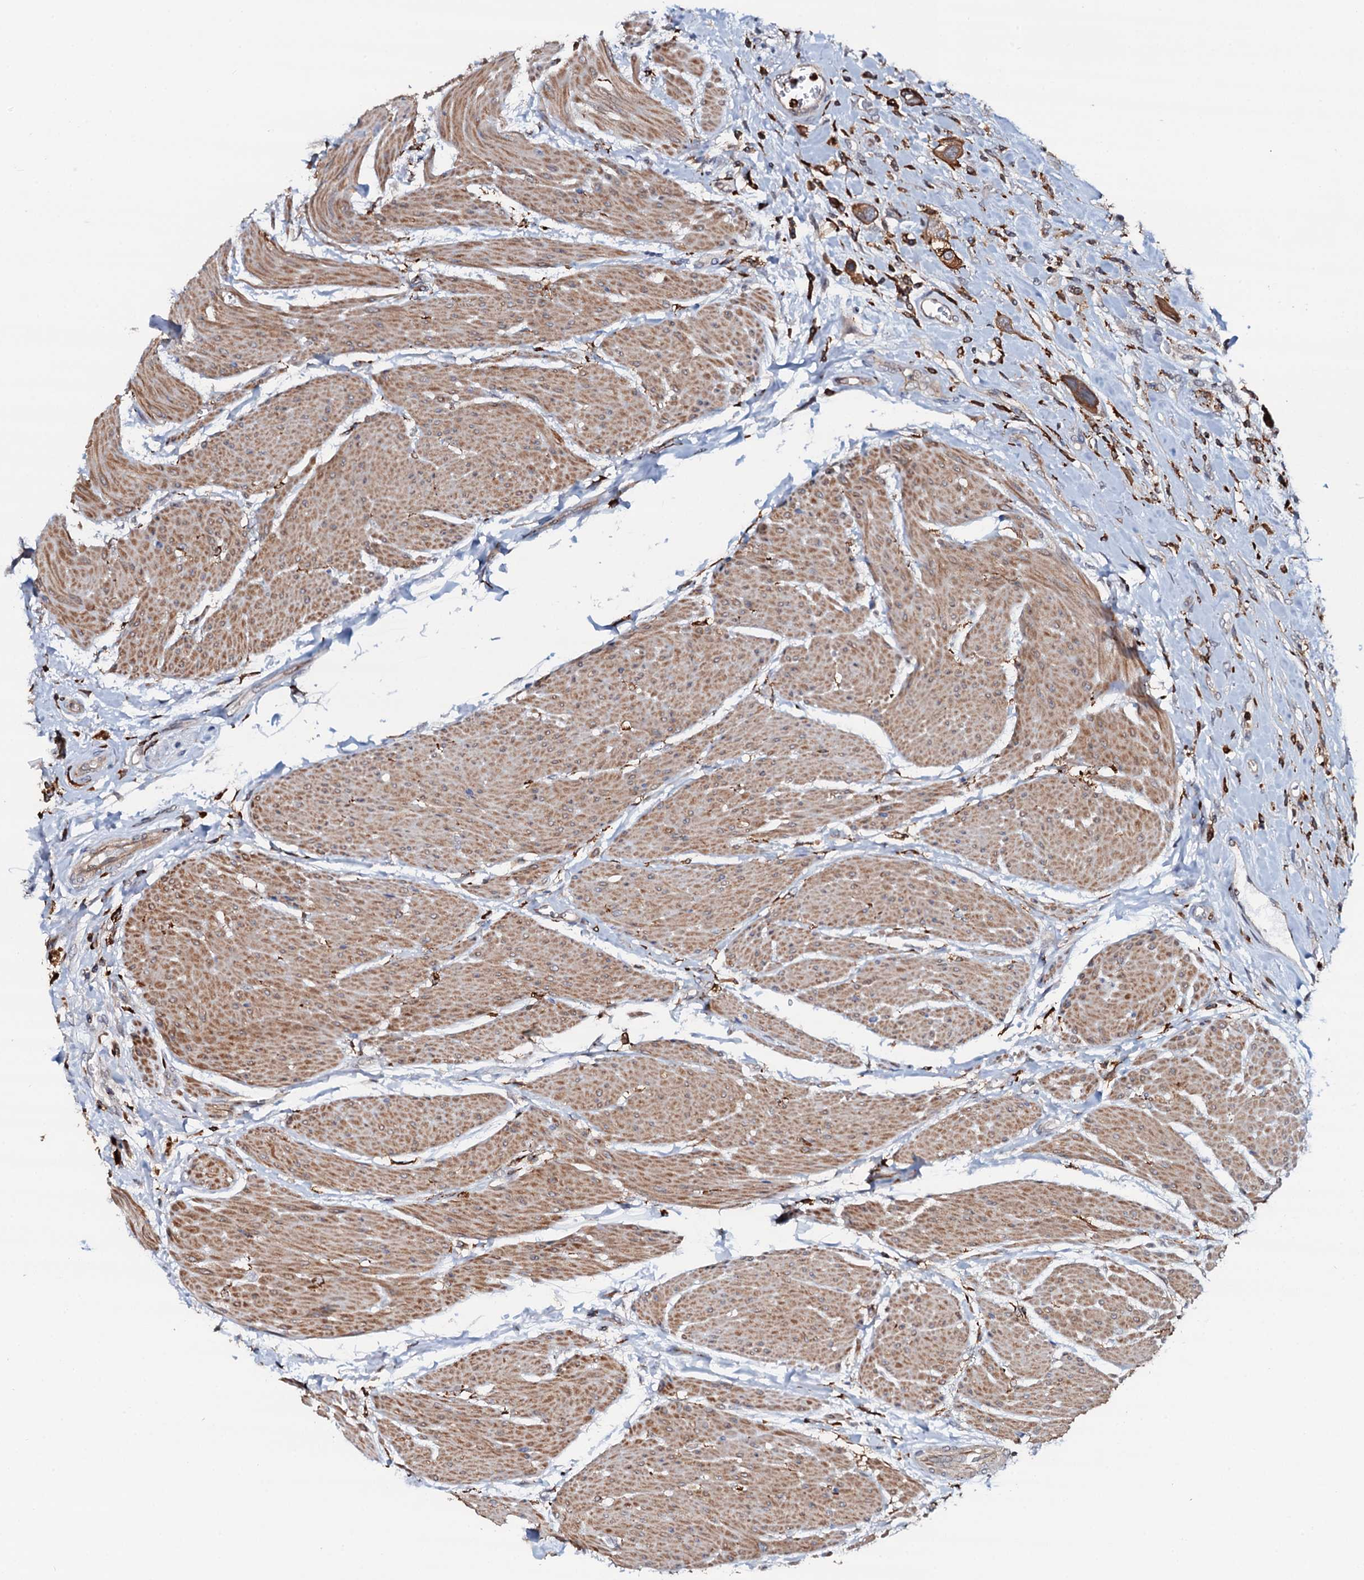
{"staining": {"intensity": "strong", "quantity": ">75%", "location": "cytoplasmic/membranous"}, "tissue": "urothelial cancer", "cell_type": "Tumor cells", "image_type": "cancer", "snomed": [{"axis": "morphology", "description": "Urothelial carcinoma, High grade"}, {"axis": "topography", "description": "Urinary bladder"}], "caption": "The immunohistochemical stain shows strong cytoplasmic/membranous expression in tumor cells of urothelial carcinoma (high-grade) tissue.", "gene": "VAMP8", "patient": {"sex": "male", "age": 50}}